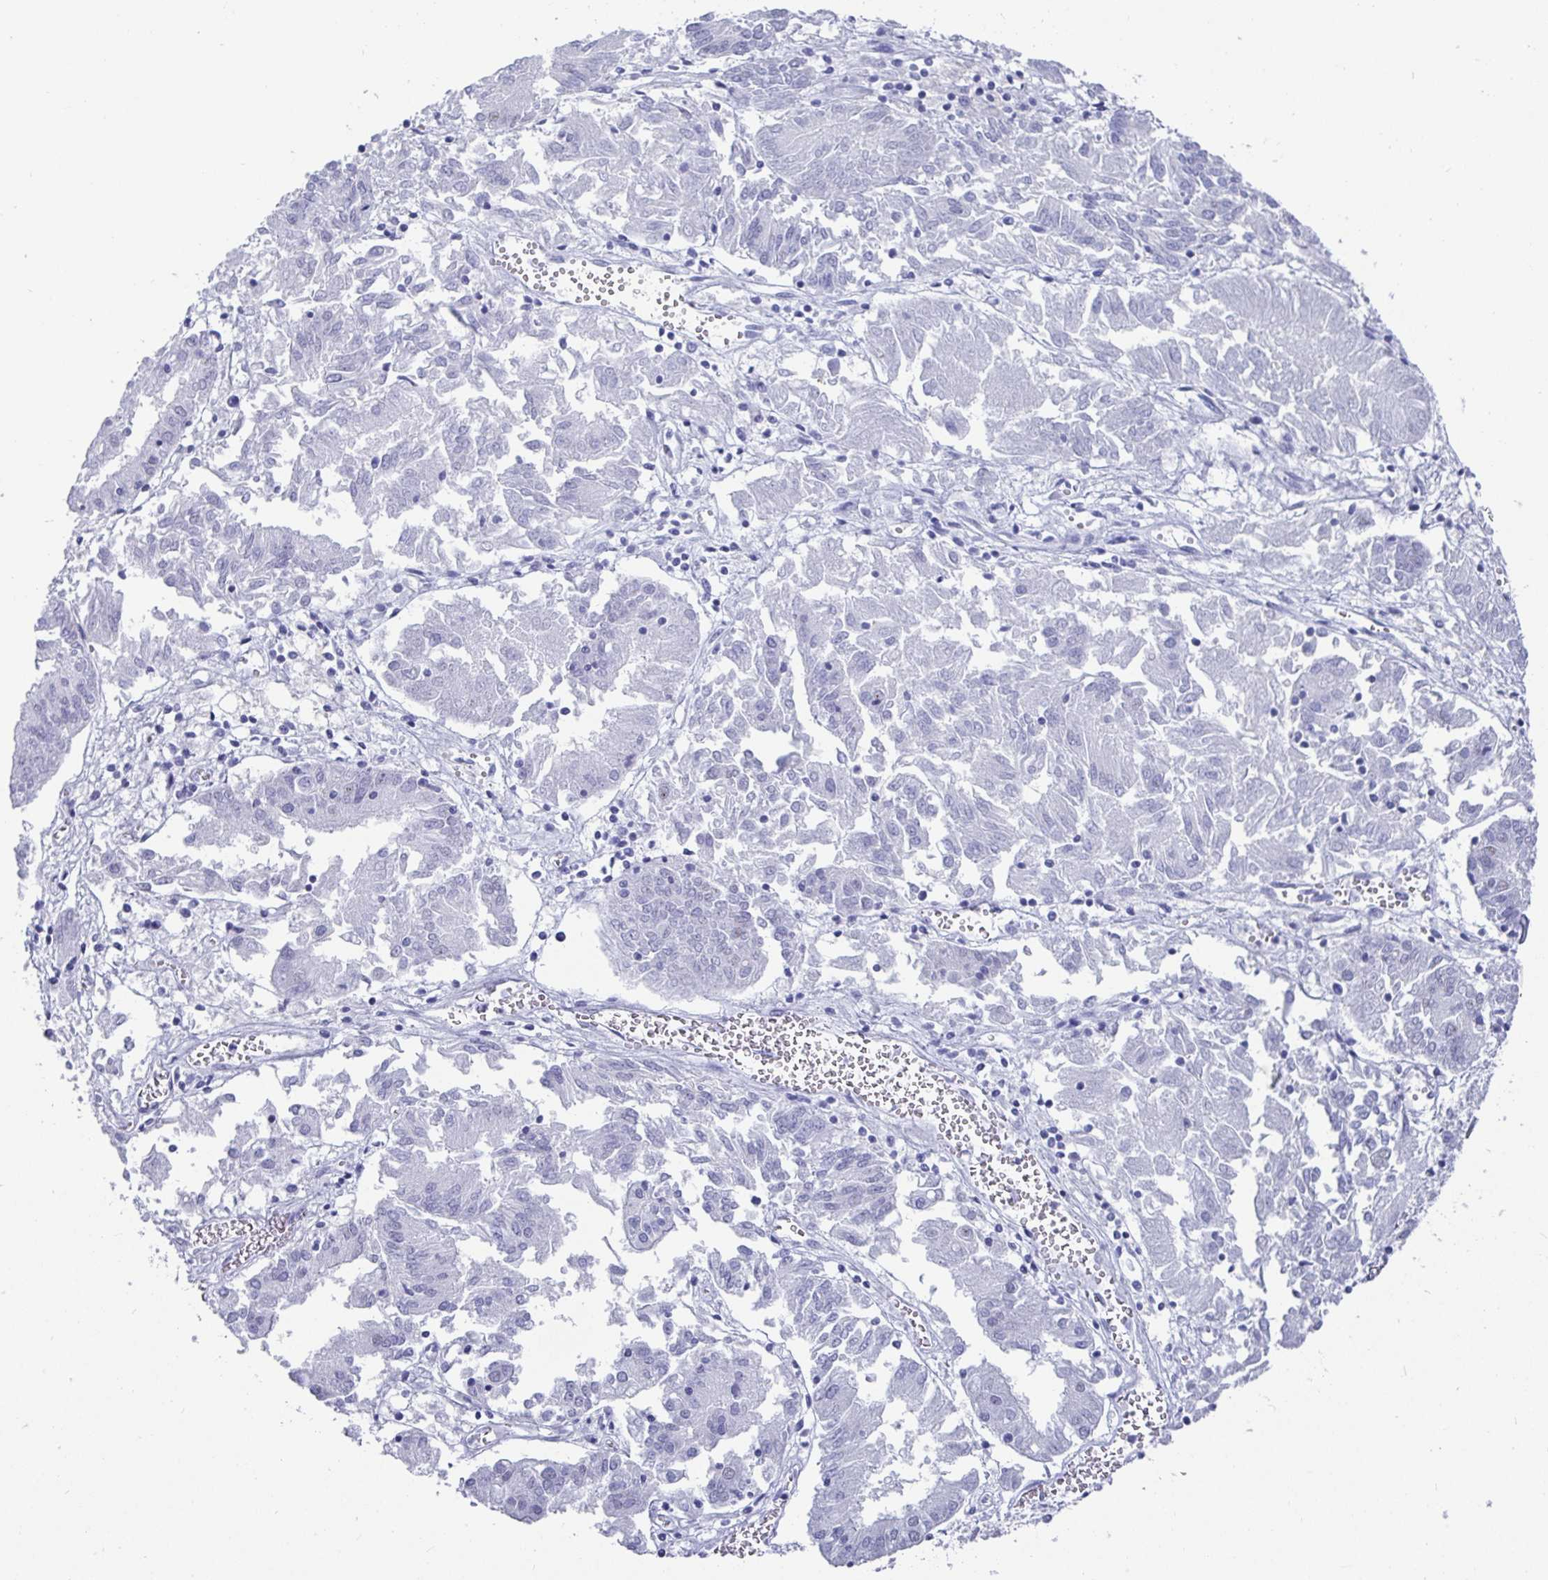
{"staining": {"intensity": "negative", "quantity": "none", "location": "none"}, "tissue": "endometrial cancer", "cell_type": "Tumor cells", "image_type": "cancer", "snomed": [{"axis": "morphology", "description": "Adenocarcinoma, NOS"}, {"axis": "topography", "description": "Endometrium"}], "caption": "Tumor cells show no significant positivity in endometrial cancer (adenocarcinoma). Brightfield microscopy of immunohistochemistry (IHC) stained with DAB (3,3'-diaminobenzidine) (brown) and hematoxylin (blue), captured at high magnification.", "gene": "TMEM241", "patient": {"sex": "female", "age": 54}}